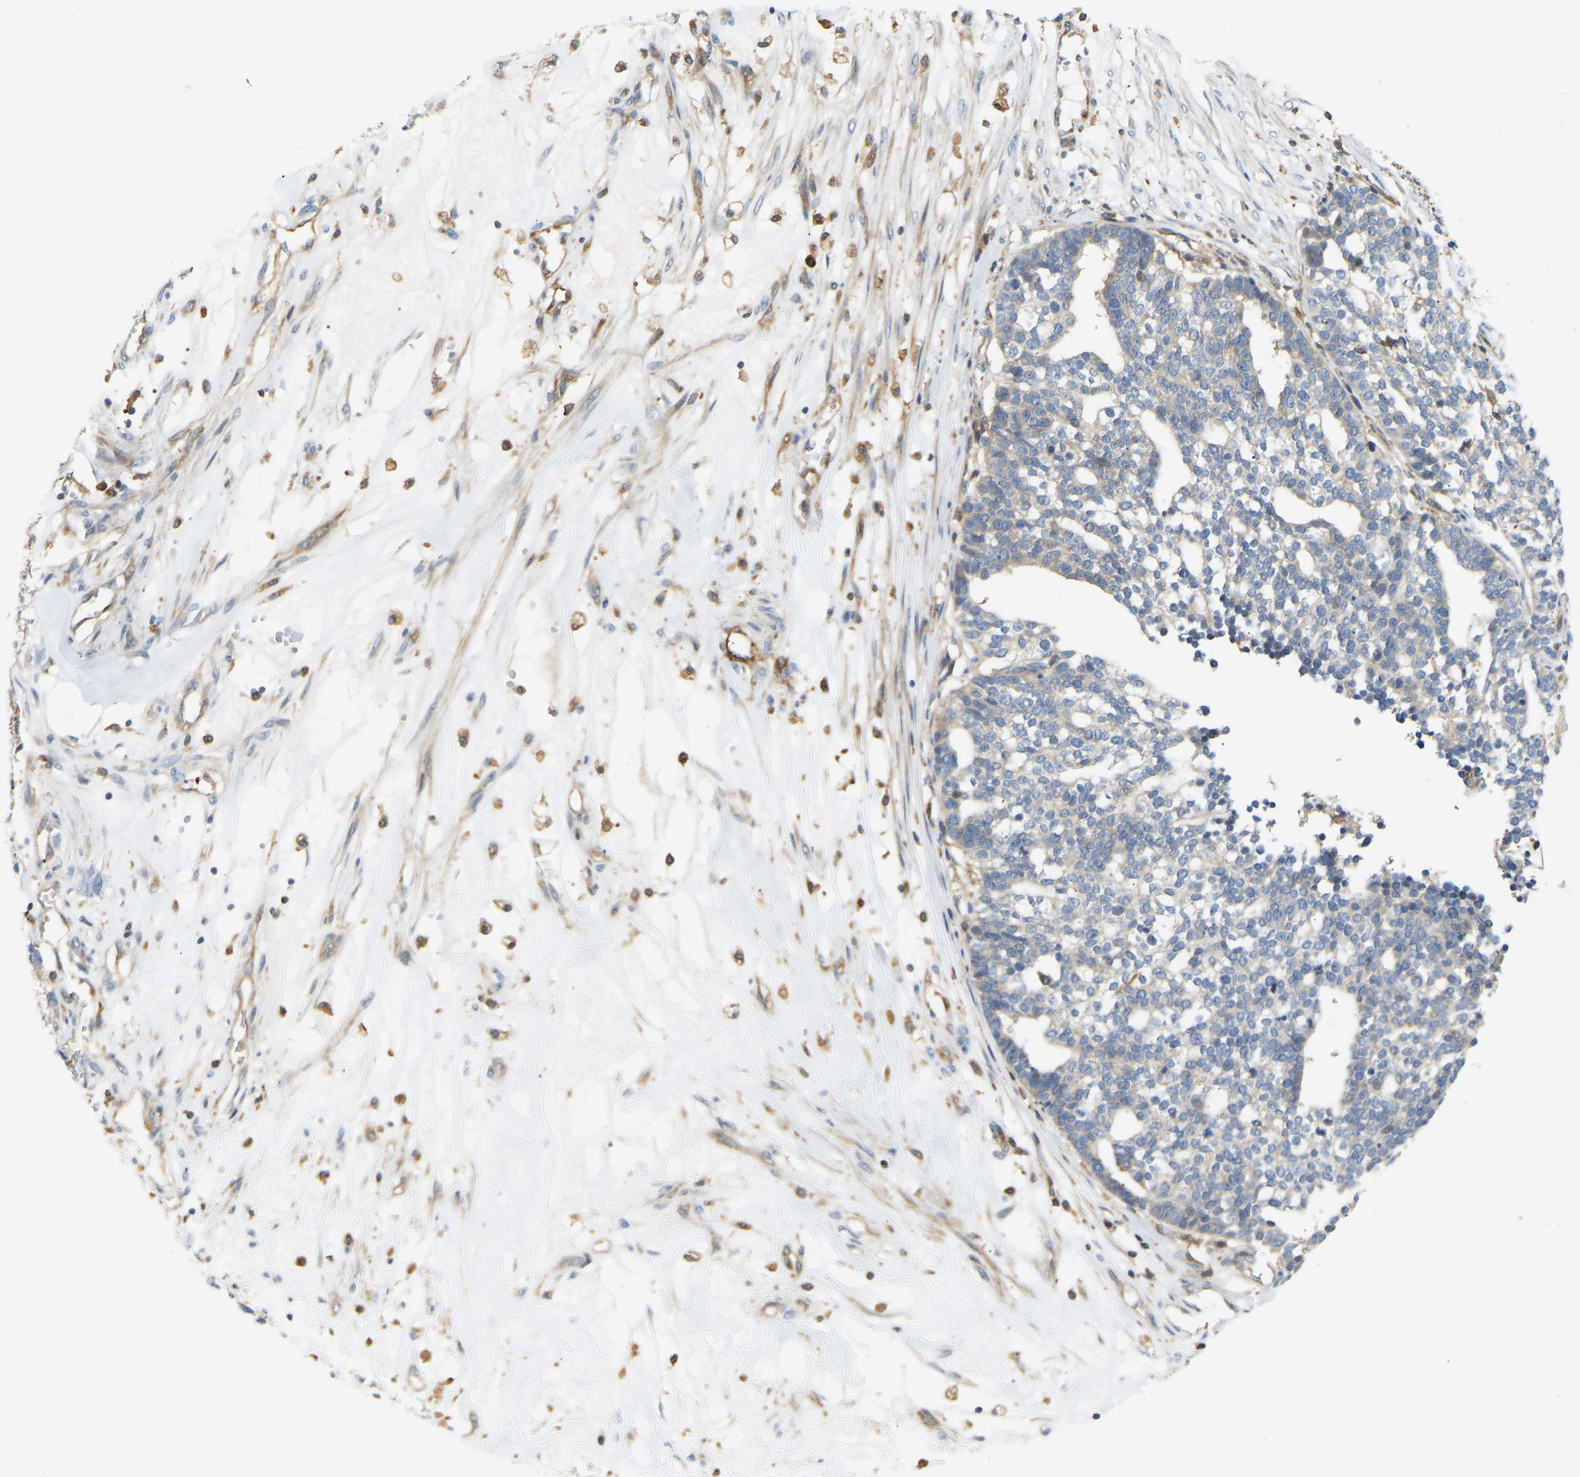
{"staining": {"intensity": "weak", "quantity": "<25%", "location": "cytoplasmic/membranous"}, "tissue": "ovarian cancer", "cell_type": "Tumor cells", "image_type": "cancer", "snomed": [{"axis": "morphology", "description": "Cystadenocarcinoma, serous, NOS"}, {"axis": "topography", "description": "Ovary"}], "caption": "Micrograph shows no protein positivity in tumor cells of ovarian serous cystadenocarcinoma tissue.", "gene": "PLCG2", "patient": {"sex": "female", "age": 59}}